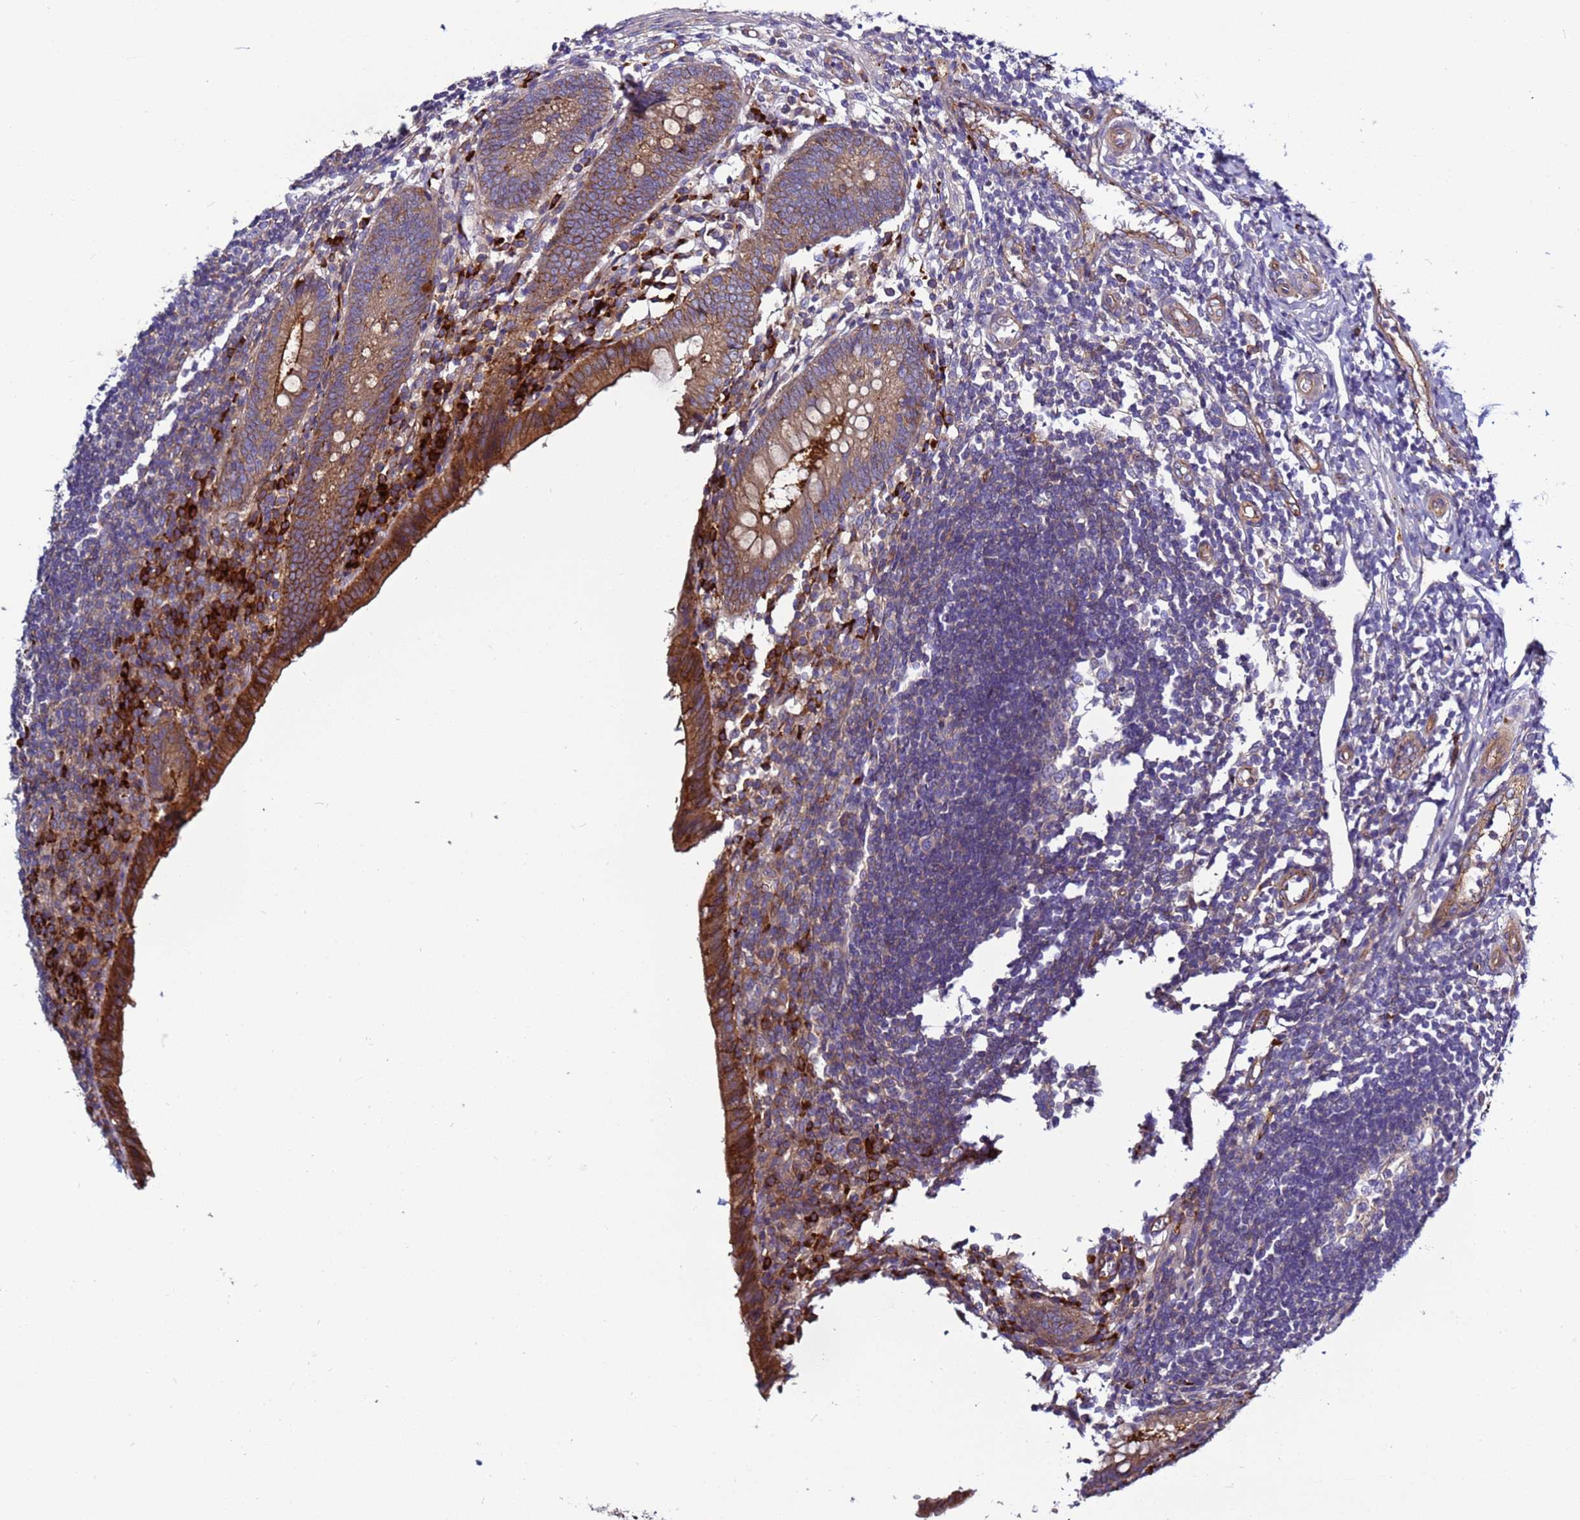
{"staining": {"intensity": "strong", "quantity": ">75%", "location": "cytoplasmic/membranous"}, "tissue": "appendix", "cell_type": "Glandular cells", "image_type": "normal", "snomed": [{"axis": "morphology", "description": "Normal tissue, NOS"}, {"axis": "topography", "description": "Appendix"}], "caption": "The immunohistochemical stain labels strong cytoplasmic/membranous staining in glandular cells of unremarkable appendix.", "gene": "EFCAB8", "patient": {"sex": "female", "age": 17}}